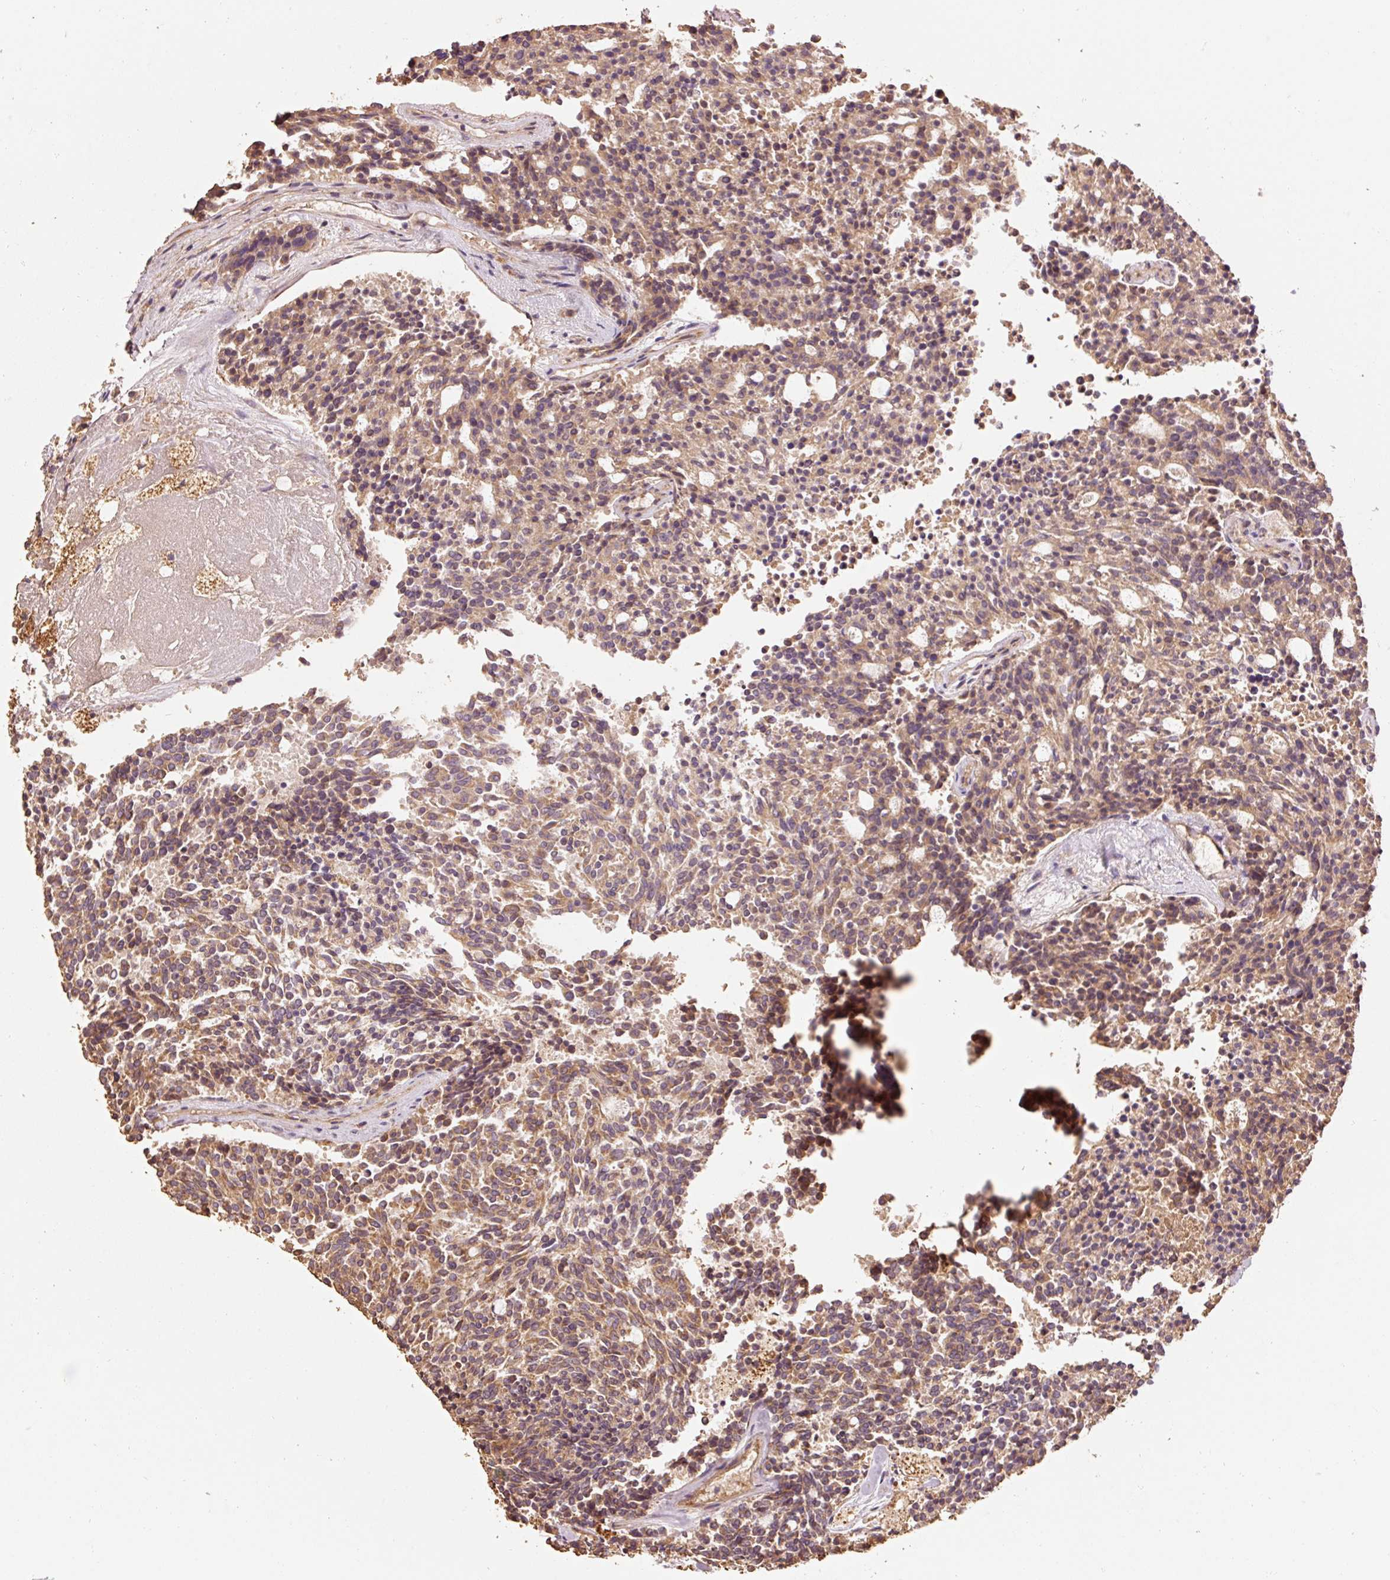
{"staining": {"intensity": "moderate", "quantity": ">75%", "location": "cytoplasmic/membranous"}, "tissue": "carcinoid", "cell_type": "Tumor cells", "image_type": "cancer", "snomed": [{"axis": "morphology", "description": "Carcinoid, malignant, NOS"}, {"axis": "topography", "description": "Pancreas"}], "caption": "Approximately >75% of tumor cells in human carcinoid (malignant) demonstrate moderate cytoplasmic/membranous protein expression as visualized by brown immunohistochemical staining.", "gene": "EFHC1", "patient": {"sex": "female", "age": 54}}